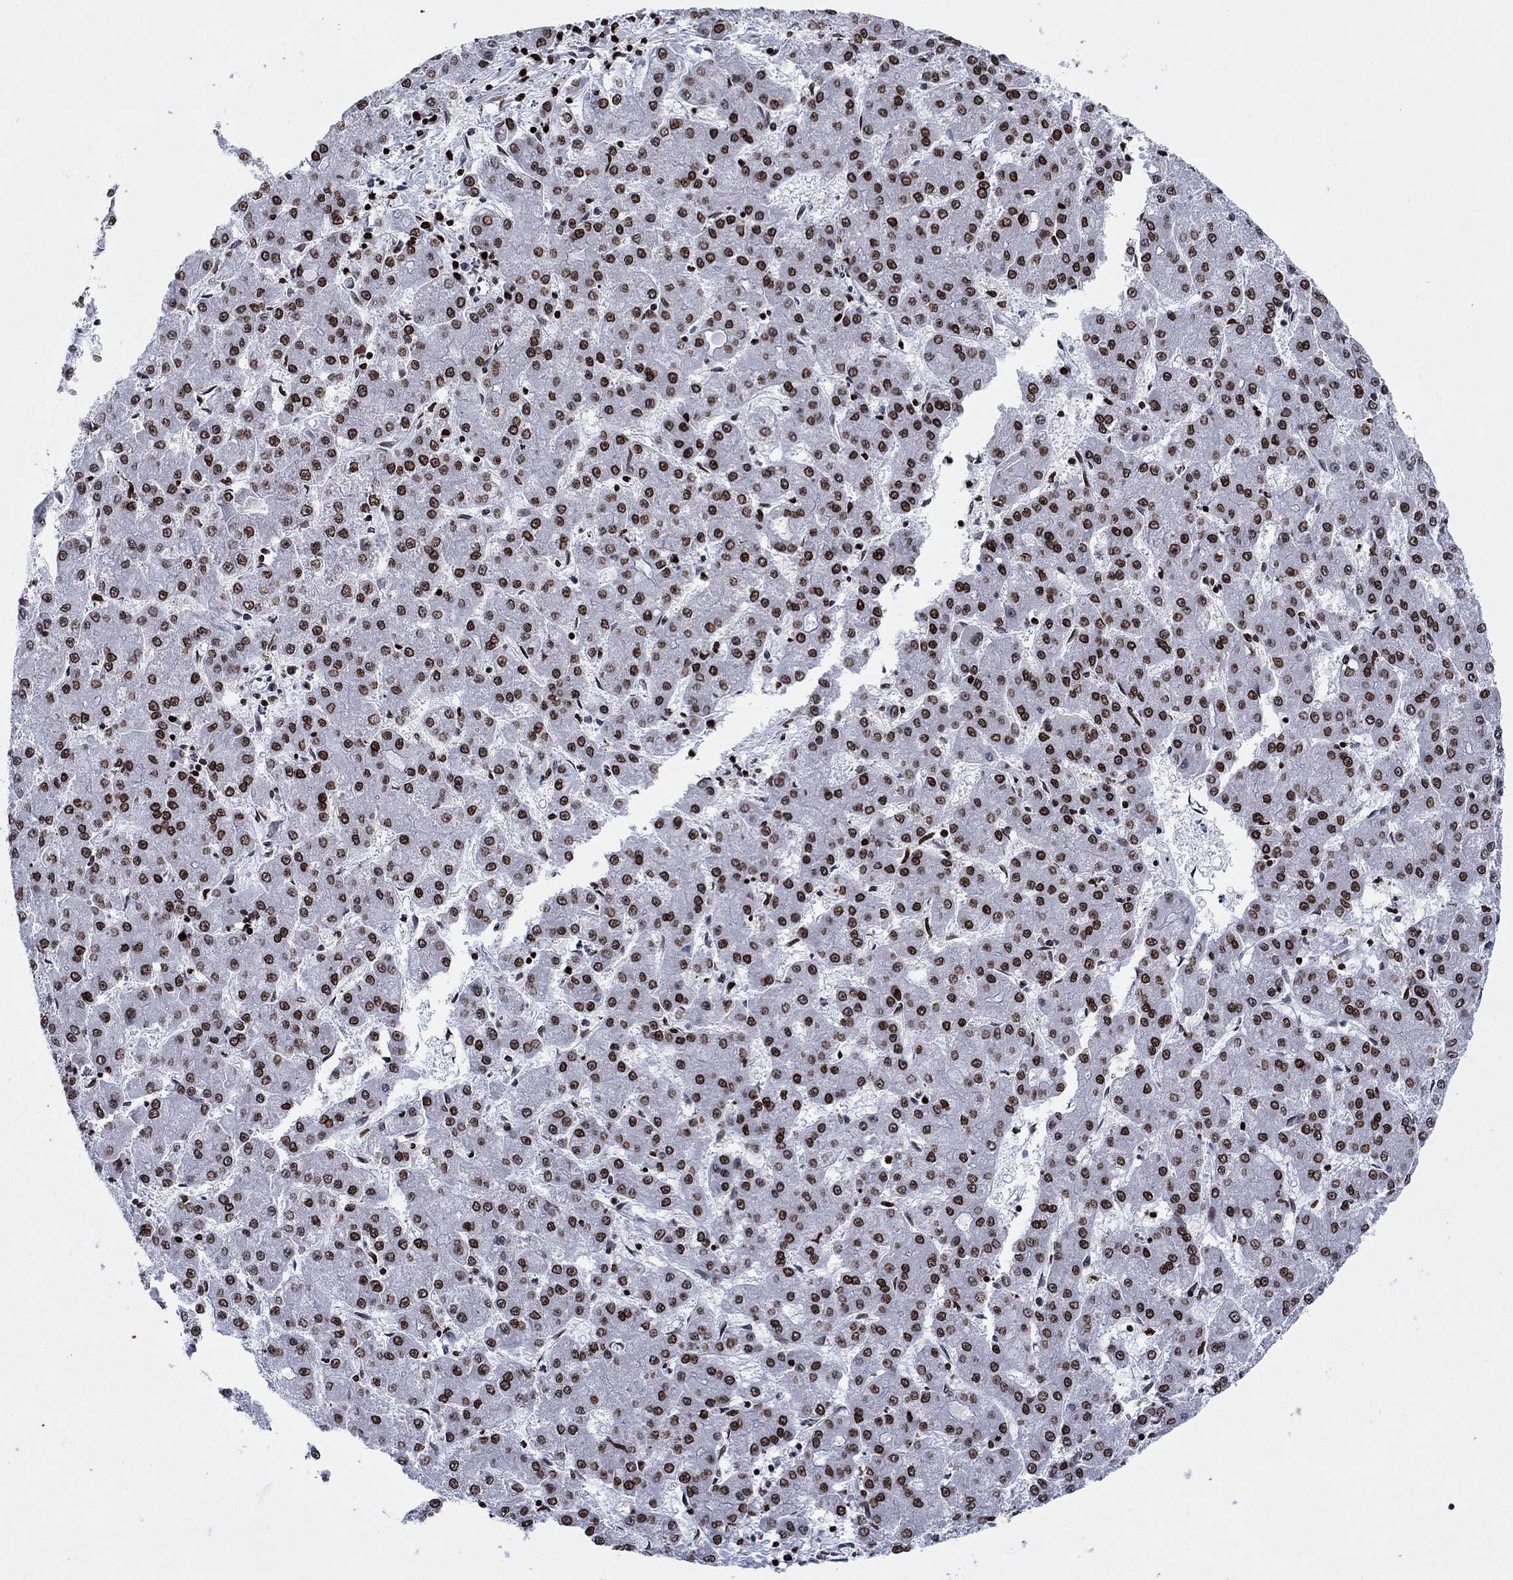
{"staining": {"intensity": "strong", "quantity": "25%-75%", "location": "nuclear"}, "tissue": "liver cancer", "cell_type": "Tumor cells", "image_type": "cancer", "snomed": [{"axis": "morphology", "description": "Carcinoma, Hepatocellular, NOS"}, {"axis": "topography", "description": "Liver"}], "caption": "The photomicrograph reveals staining of liver cancer (hepatocellular carcinoma), revealing strong nuclear protein staining (brown color) within tumor cells. (DAB = brown stain, brightfield microscopy at high magnification).", "gene": "HMGA1", "patient": {"sex": "male", "age": 73}}